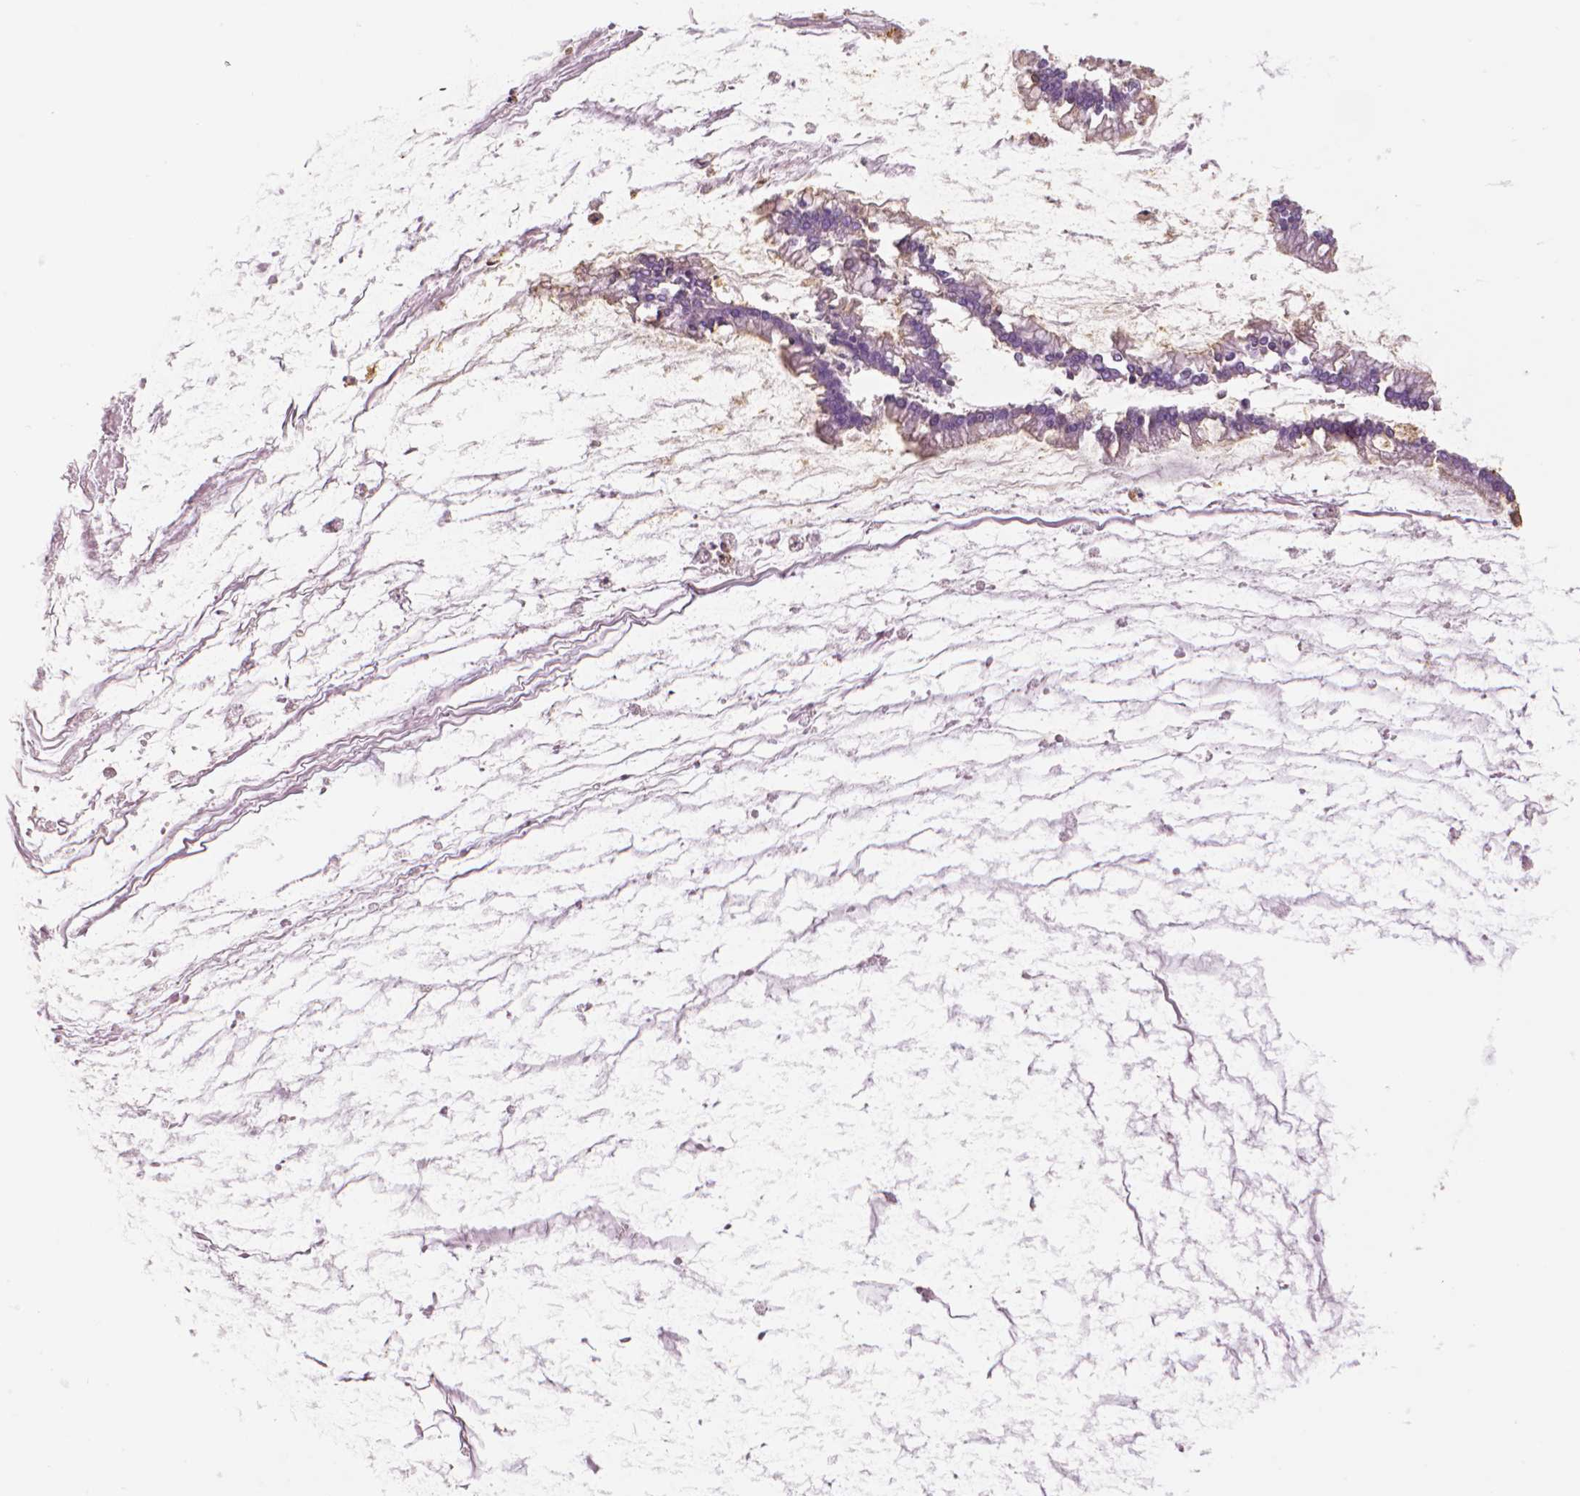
{"staining": {"intensity": "weak", "quantity": "25%-75%", "location": "cytoplasmic/membranous"}, "tissue": "ovarian cancer", "cell_type": "Tumor cells", "image_type": "cancer", "snomed": [{"axis": "morphology", "description": "Cystadenocarcinoma, mucinous, NOS"}, {"axis": "topography", "description": "Ovary"}], "caption": "An immunohistochemistry (IHC) photomicrograph of tumor tissue is shown. Protein staining in brown shows weak cytoplasmic/membranous positivity in ovarian cancer (mucinous cystadenocarcinoma) within tumor cells.", "gene": "MKI67", "patient": {"sex": "female", "age": 67}}